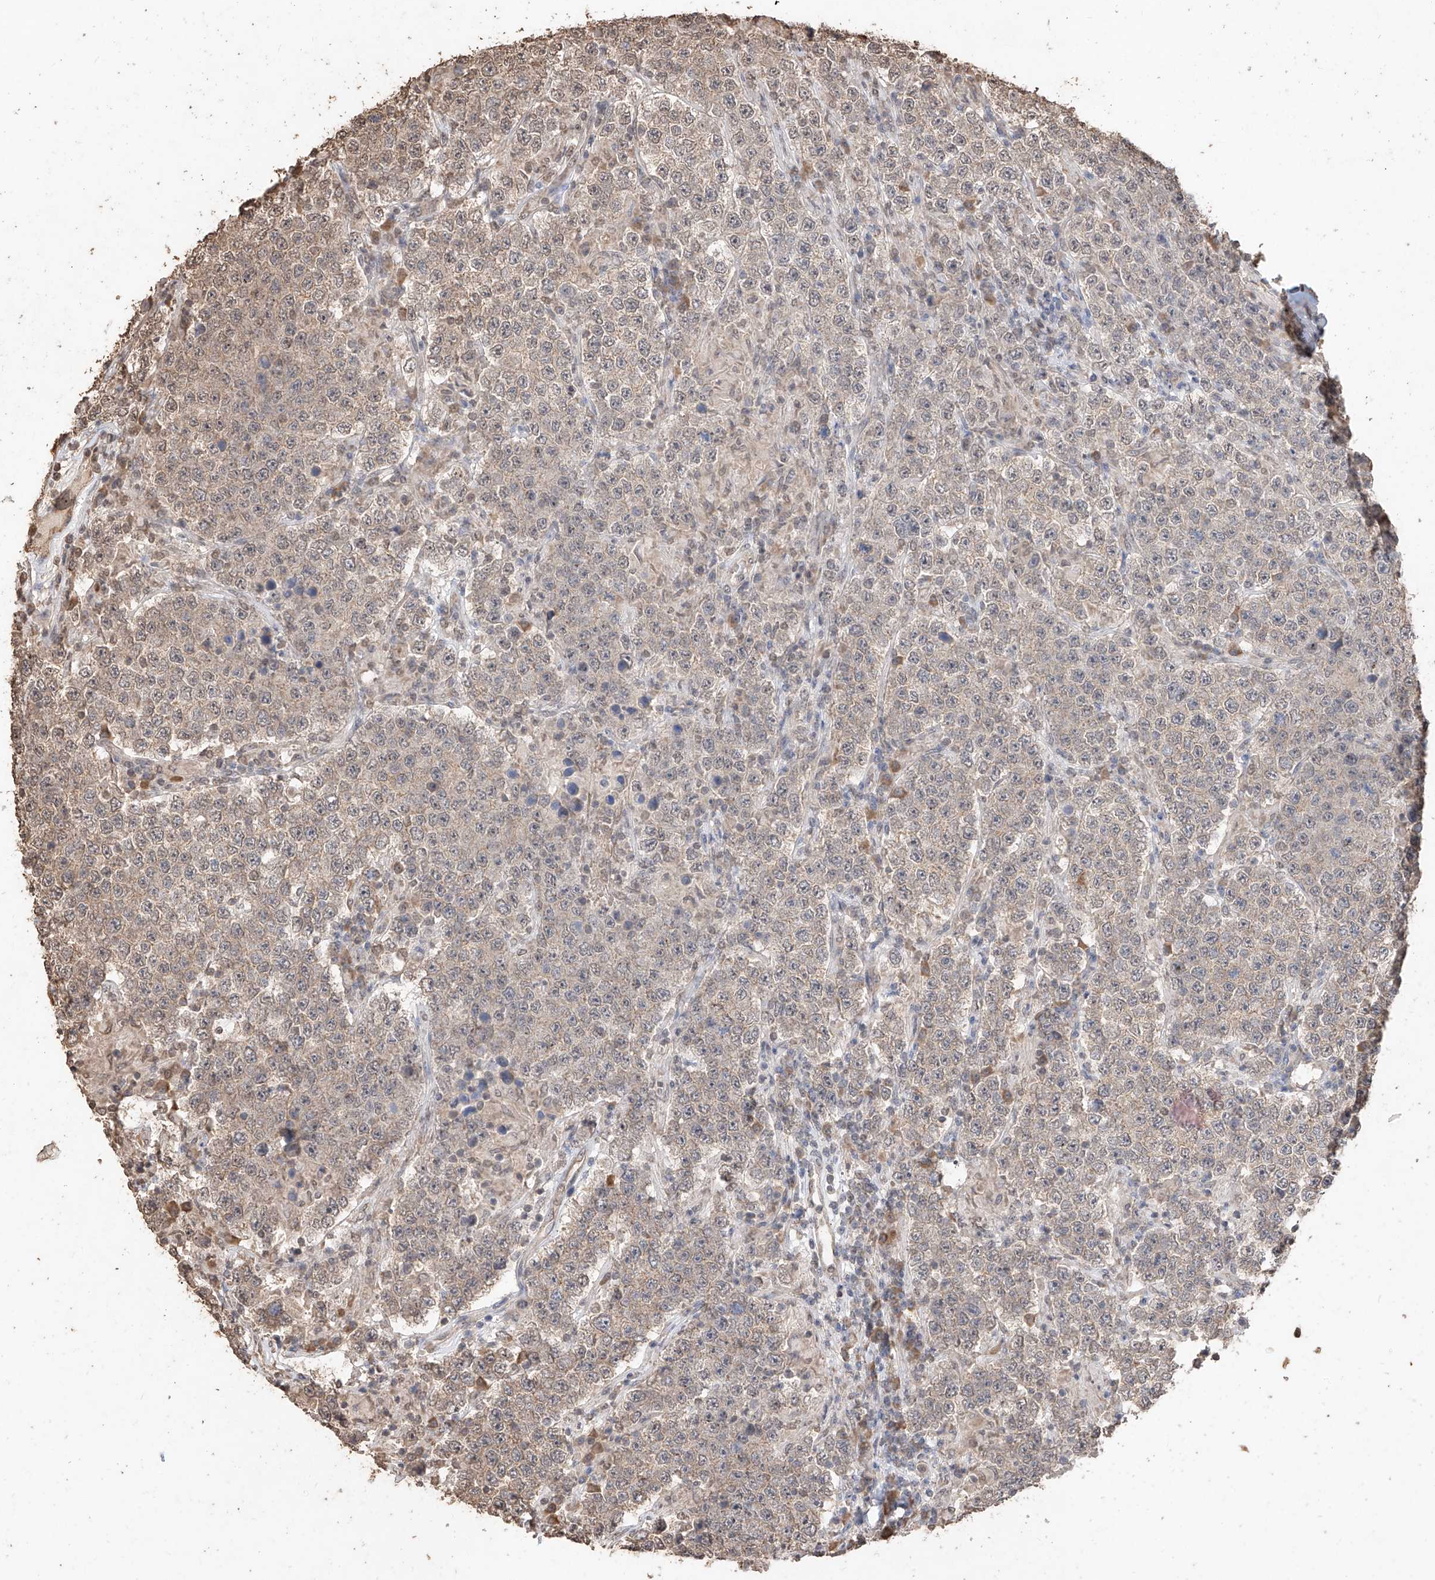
{"staining": {"intensity": "weak", "quantity": "25%-75%", "location": "cytoplasmic/membranous,nuclear"}, "tissue": "testis cancer", "cell_type": "Tumor cells", "image_type": "cancer", "snomed": [{"axis": "morphology", "description": "Normal tissue, NOS"}, {"axis": "morphology", "description": "Urothelial carcinoma, High grade"}, {"axis": "morphology", "description": "Seminoma, NOS"}, {"axis": "morphology", "description": "Carcinoma, Embryonal, NOS"}, {"axis": "topography", "description": "Urinary bladder"}, {"axis": "topography", "description": "Testis"}], "caption": "The micrograph demonstrates immunohistochemical staining of testis cancer (high-grade urothelial carcinoma). There is weak cytoplasmic/membranous and nuclear positivity is identified in approximately 25%-75% of tumor cells.", "gene": "ELOVL1", "patient": {"sex": "male", "age": 41}}